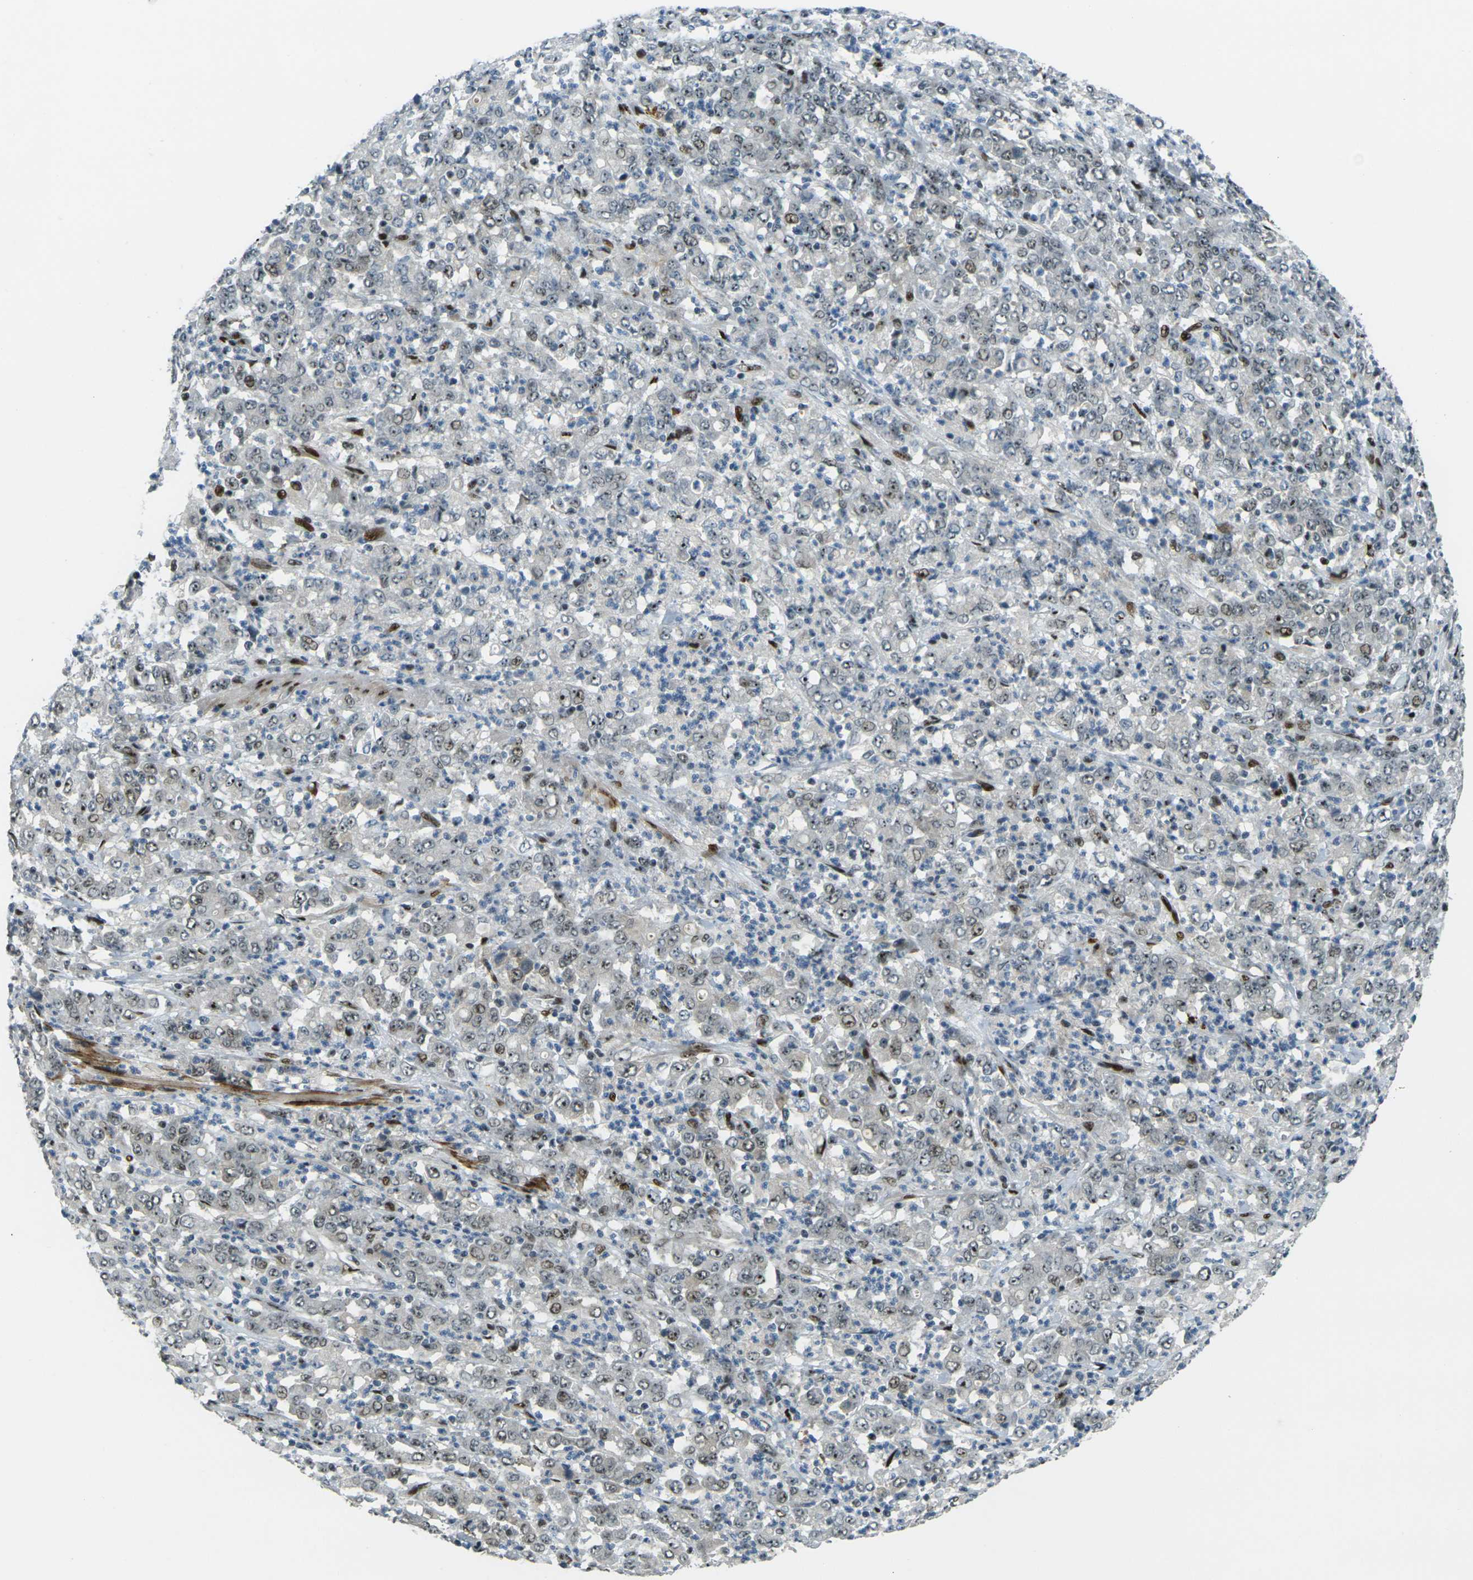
{"staining": {"intensity": "moderate", "quantity": ">75%", "location": "cytoplasmic/membranous,nuclear"}, "tissue": "stomach cancer", "cell_type": "Tumor cells", "image_type": "cancer", "snomed": [{"axis": "morphology", "description": "Adenocarcinoma, NOS"}, {"axis": "topography", "description": "Stomach, lower"}], "caption": "Immunohistochemical staining of human adenocarcinoma (stomach) shows moderate cytoplasmic/membranous and nuclear protein expression in about >75% of tumor cells.", "gene": "UBE2C", "patient": {"sex": "female", "age": 71}}